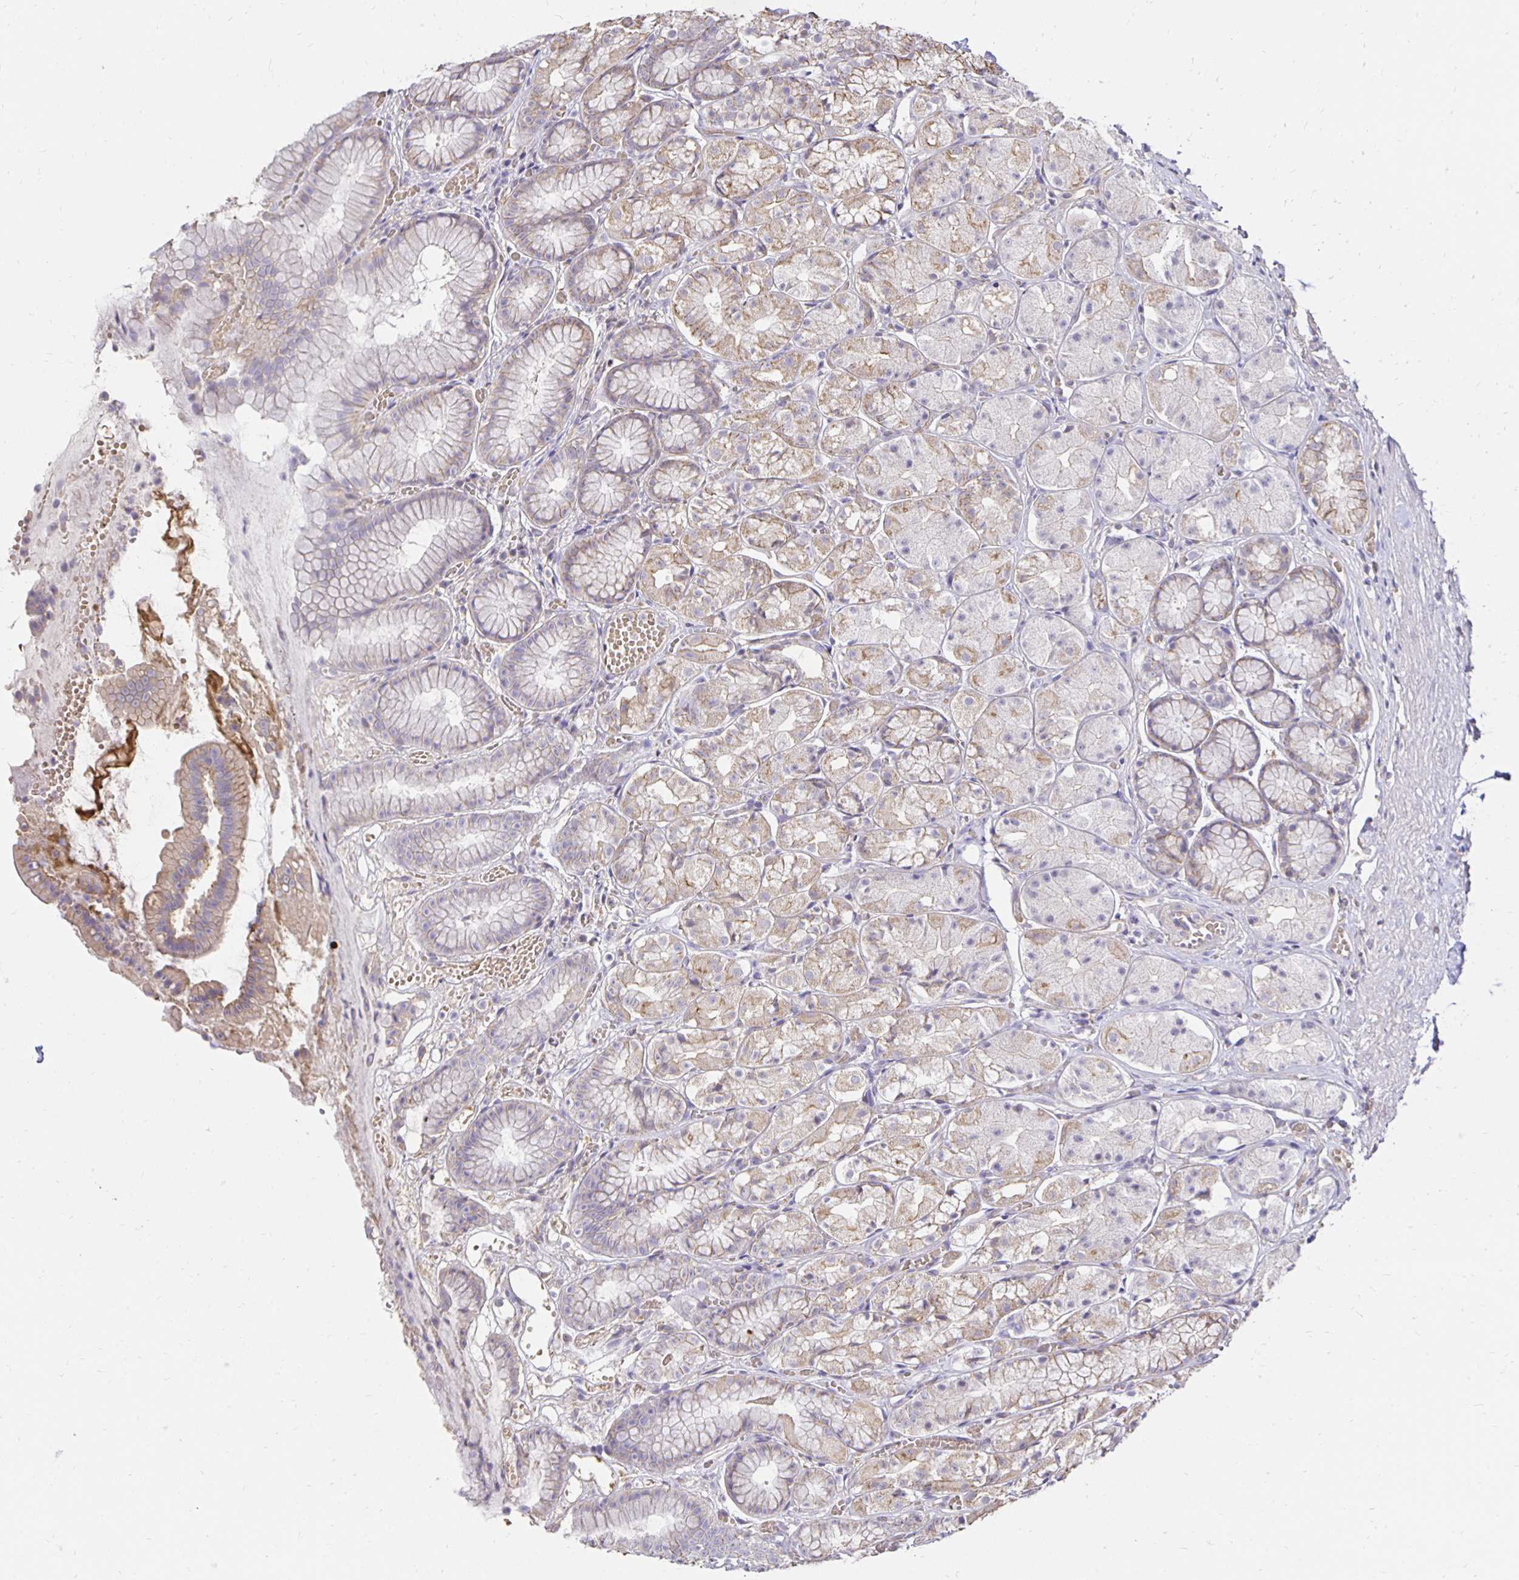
{"staining": {"intensity": "moderate", "quantity": "25%-75%", "location": "cytoplasmic/membranous"}, "tissue": "stomach", "cell_type": "Glandular cells", "image_type": "normal", "snomed": [{"axis": "morphology", "description": "Normal tissue, NOS"}, {"axis": "topography", "description": "Stomach"}], "caption": "Immunohistochemistry (IHC) (DAB) staining of benign stomach demonstrates moderate cytoplasmic/membranous protein expression in approximately 25%-75% of glandular cells.", "gene": "PNPLA3", "patient": {"sex": "male", "age": 70}}